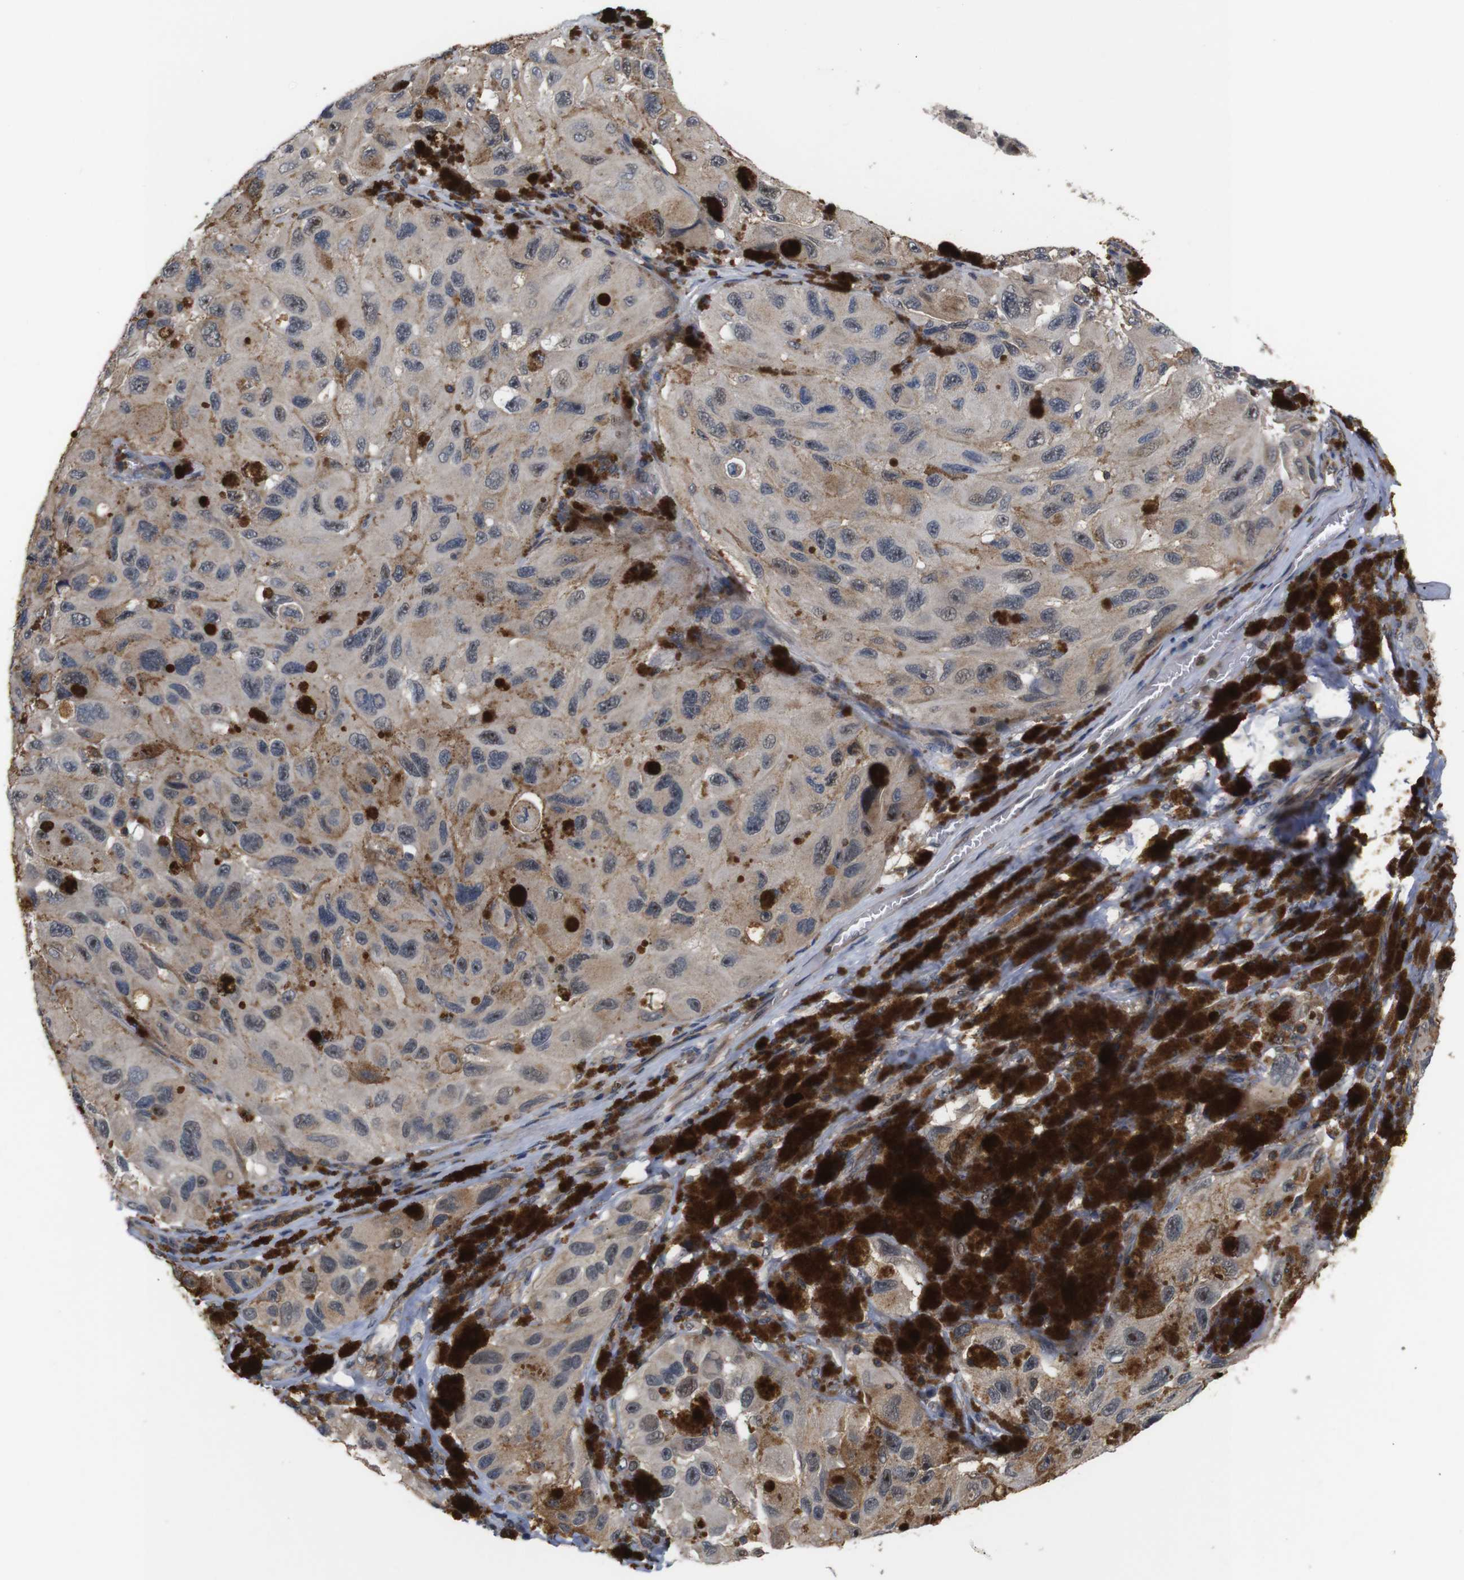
{"staining": {"intensity": "moderate", "quantity": "<25%", "location": "cytoplasmic/membranous"}, "tissue": "melanoma", "cell_type": "Tumor cells", "image_type": "cancer", "snomed": [{"axis": "morphology", "description": "Malignant melanoma, NOS"}, {"axis": "topography", "description": "Skin"}], "caption": "Protein positivity by immunohistochemistry reveals moderate cytoplasmic/membranous expression in approximately <25% of tumor cells in malignant melanoma. (DAB (3,3'-diaminobenzidine) = brown stain, brightfield microscopy at high magnification).", "gene": "BRWD3", "patient": {"sex": "female", "age": 73}}